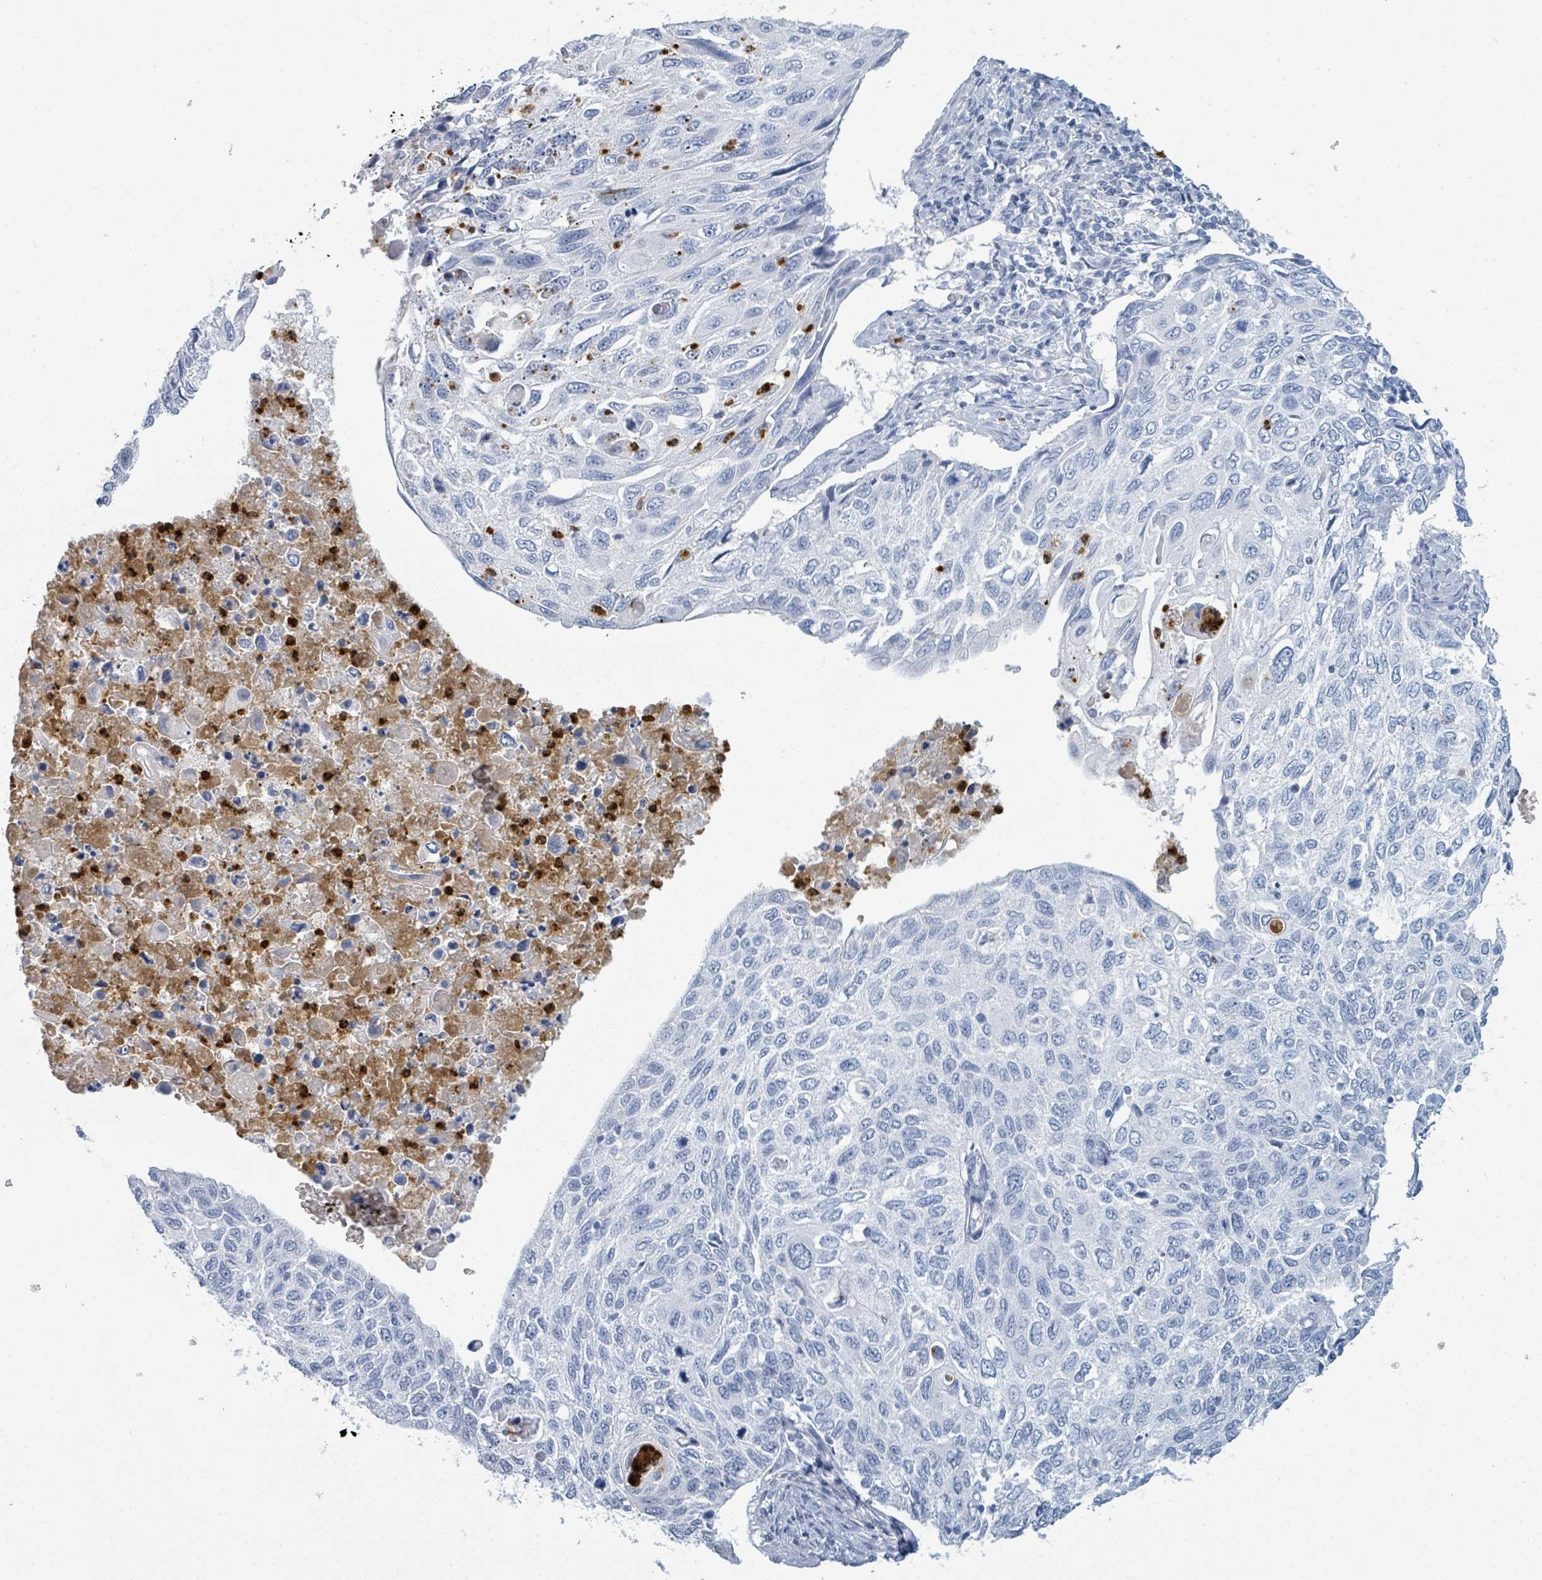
{"staining": {"intensity": "negative", "quantity": "none", "location": "none"}, "tissue": "cervical cancer", "cell_type": "Tumor cells", "image_type": "cancer", "snomed": [{"axis": "morphology", "description": "Squamous cell carcinoma, NOS"}, {"axis": "topography", "description": "Cervix"}], "caption": "The immunohistochemistry micrograph has no significant expression in tumor cells of cervical squamous cell carcinoma tissue. The staining was performed using DAB to visualize the protein expression in brown, while the nuclei were stained in blue with hematoxylin (Magnification: 20x).", "gene": "DEFA4", "patient": {"sex": "female", "age": 70}}